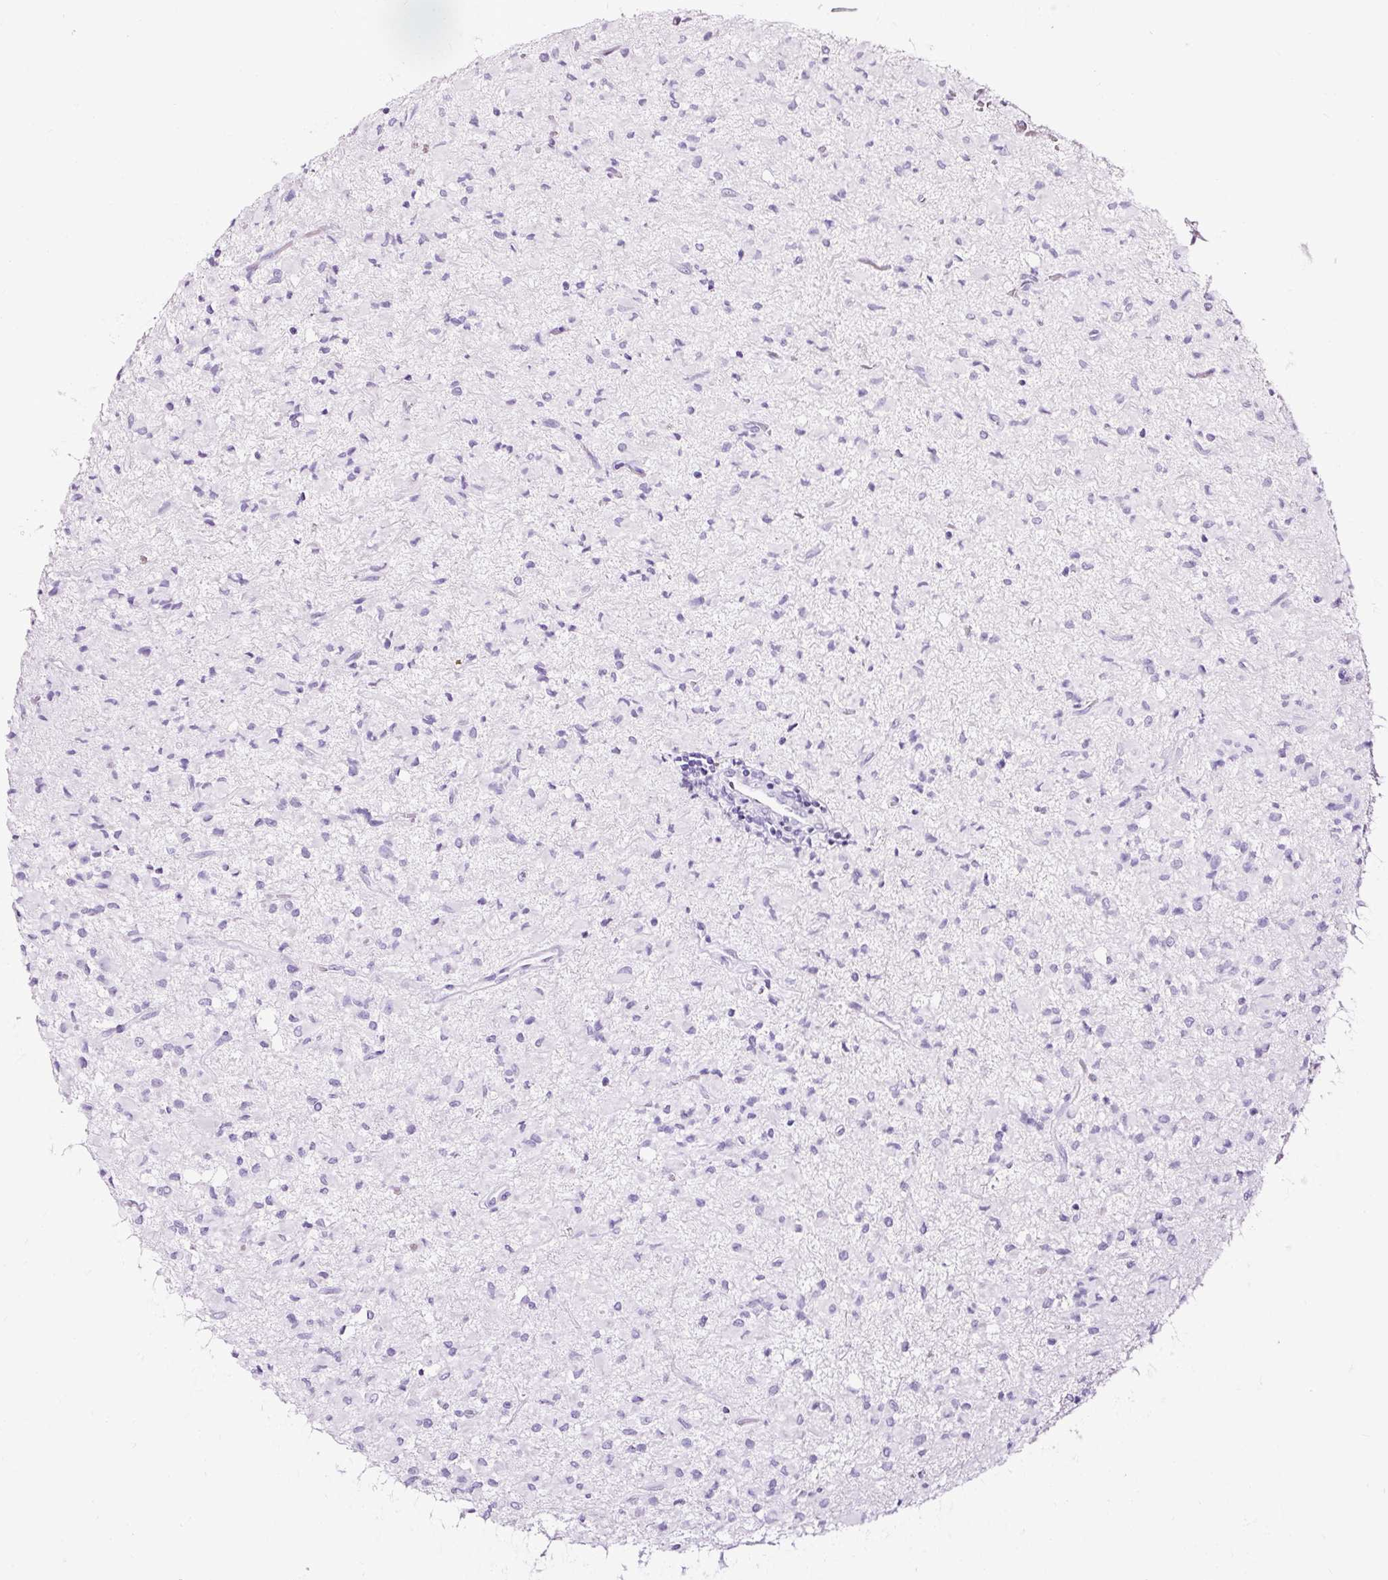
{"staining": {"intensity": "negative", "quantity": "none", "location": "none"}, "tissue": "glioma", "cell_type": "Tumor cells", "image_type": "cancer", "snomed": [{"axis": "morphology", "description": "Glioma, malignant, Low grade"}, {"axis": "topography", "description": "Brain"}], "caption": "Immunohistochemistry of human low-grade glioma (malignant) demonstrates no staining in tumor cells.", "gene": "NPHS2", "patient": {"sex": "female", "age": 33}}